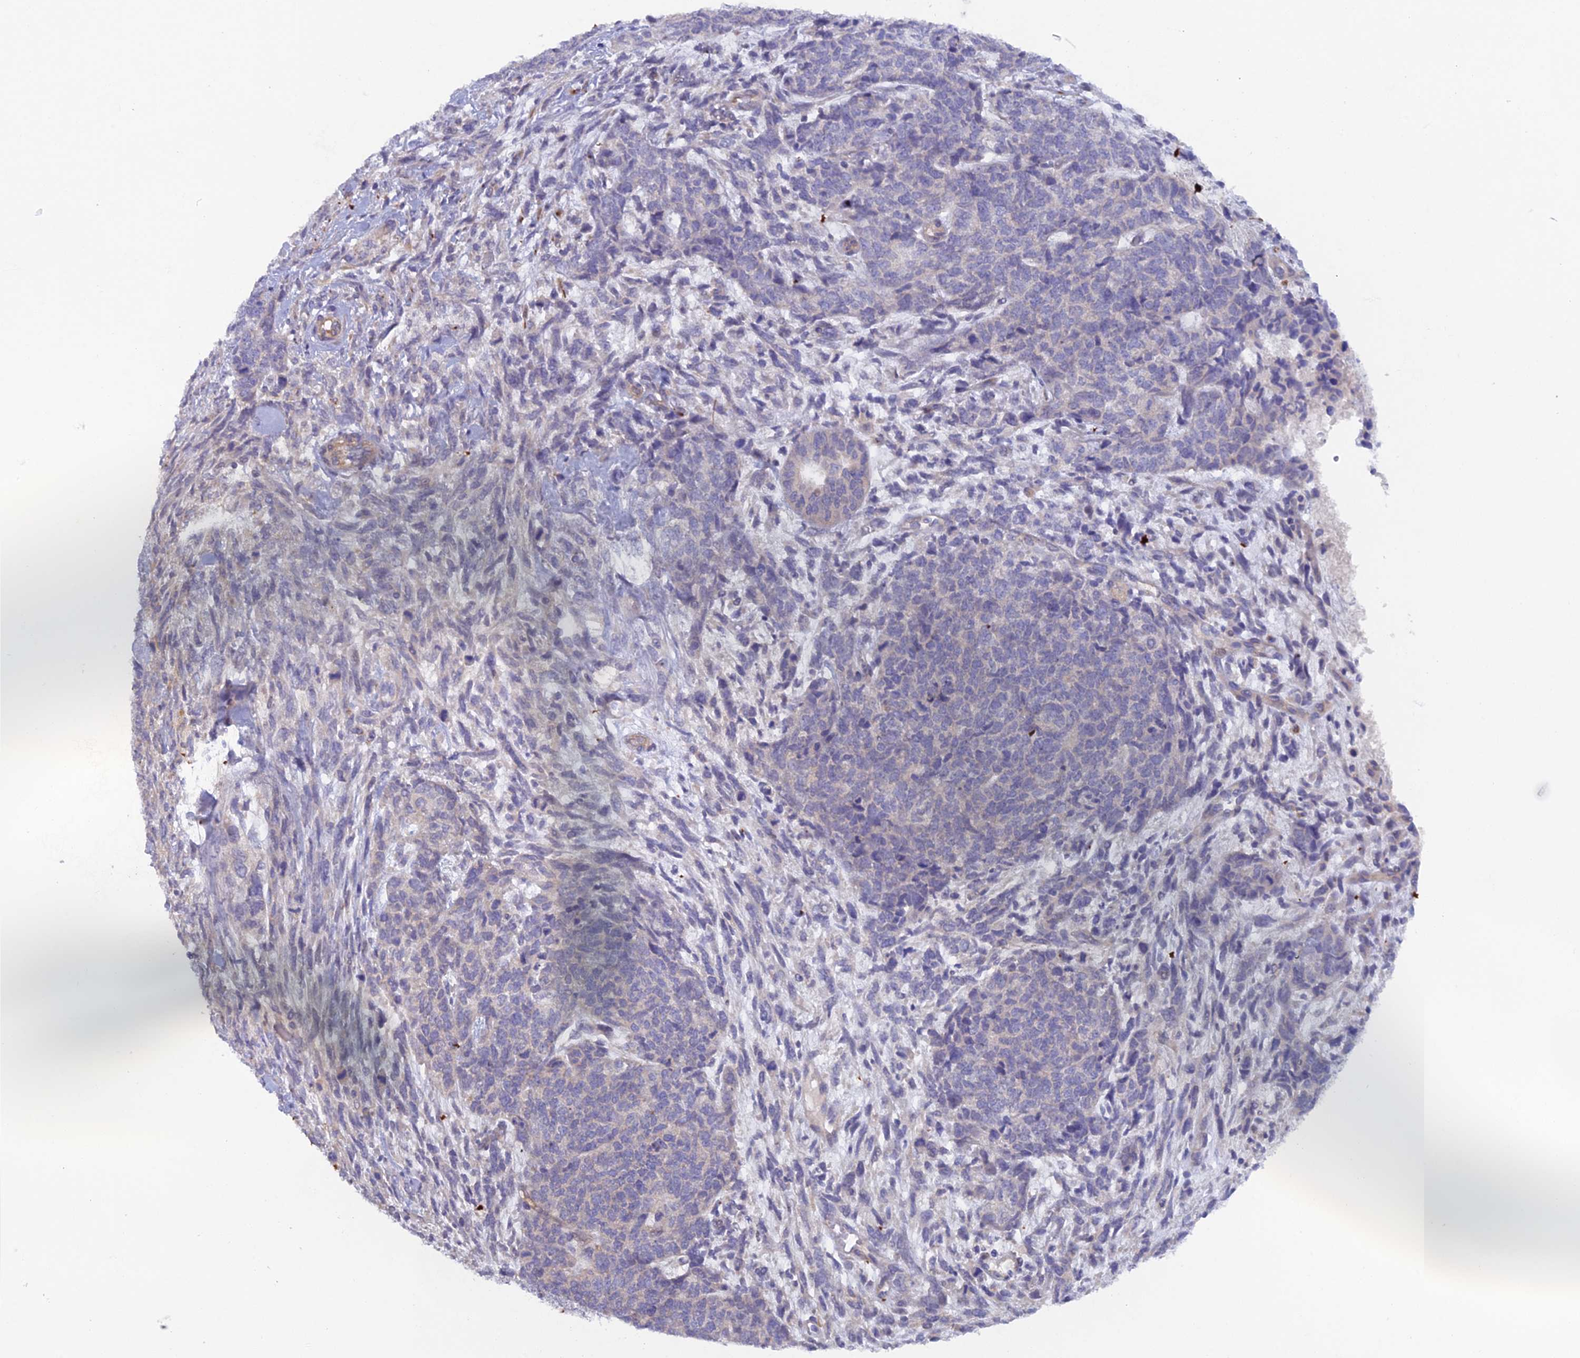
{"staining": {"intensity": "negative", "quantity": "none", "location": "none"}, "tissue": "cervical cancer", "cell_type": "Tumor cells", "image_type": "cancer", "snomed": [{"axis": "morphology", "description": "Squamous cell carcinoma, NOS"}, {"axis": "topography", "description": "Cervix"}], "caption": "Human squamous cell carcinoma (cervical) stained for a protein using immunohistochemistry (IHC) demonstrates no expression in tumor cells.", "gene": "FZR1", "patient": {"sex": "female", "age": 63}}